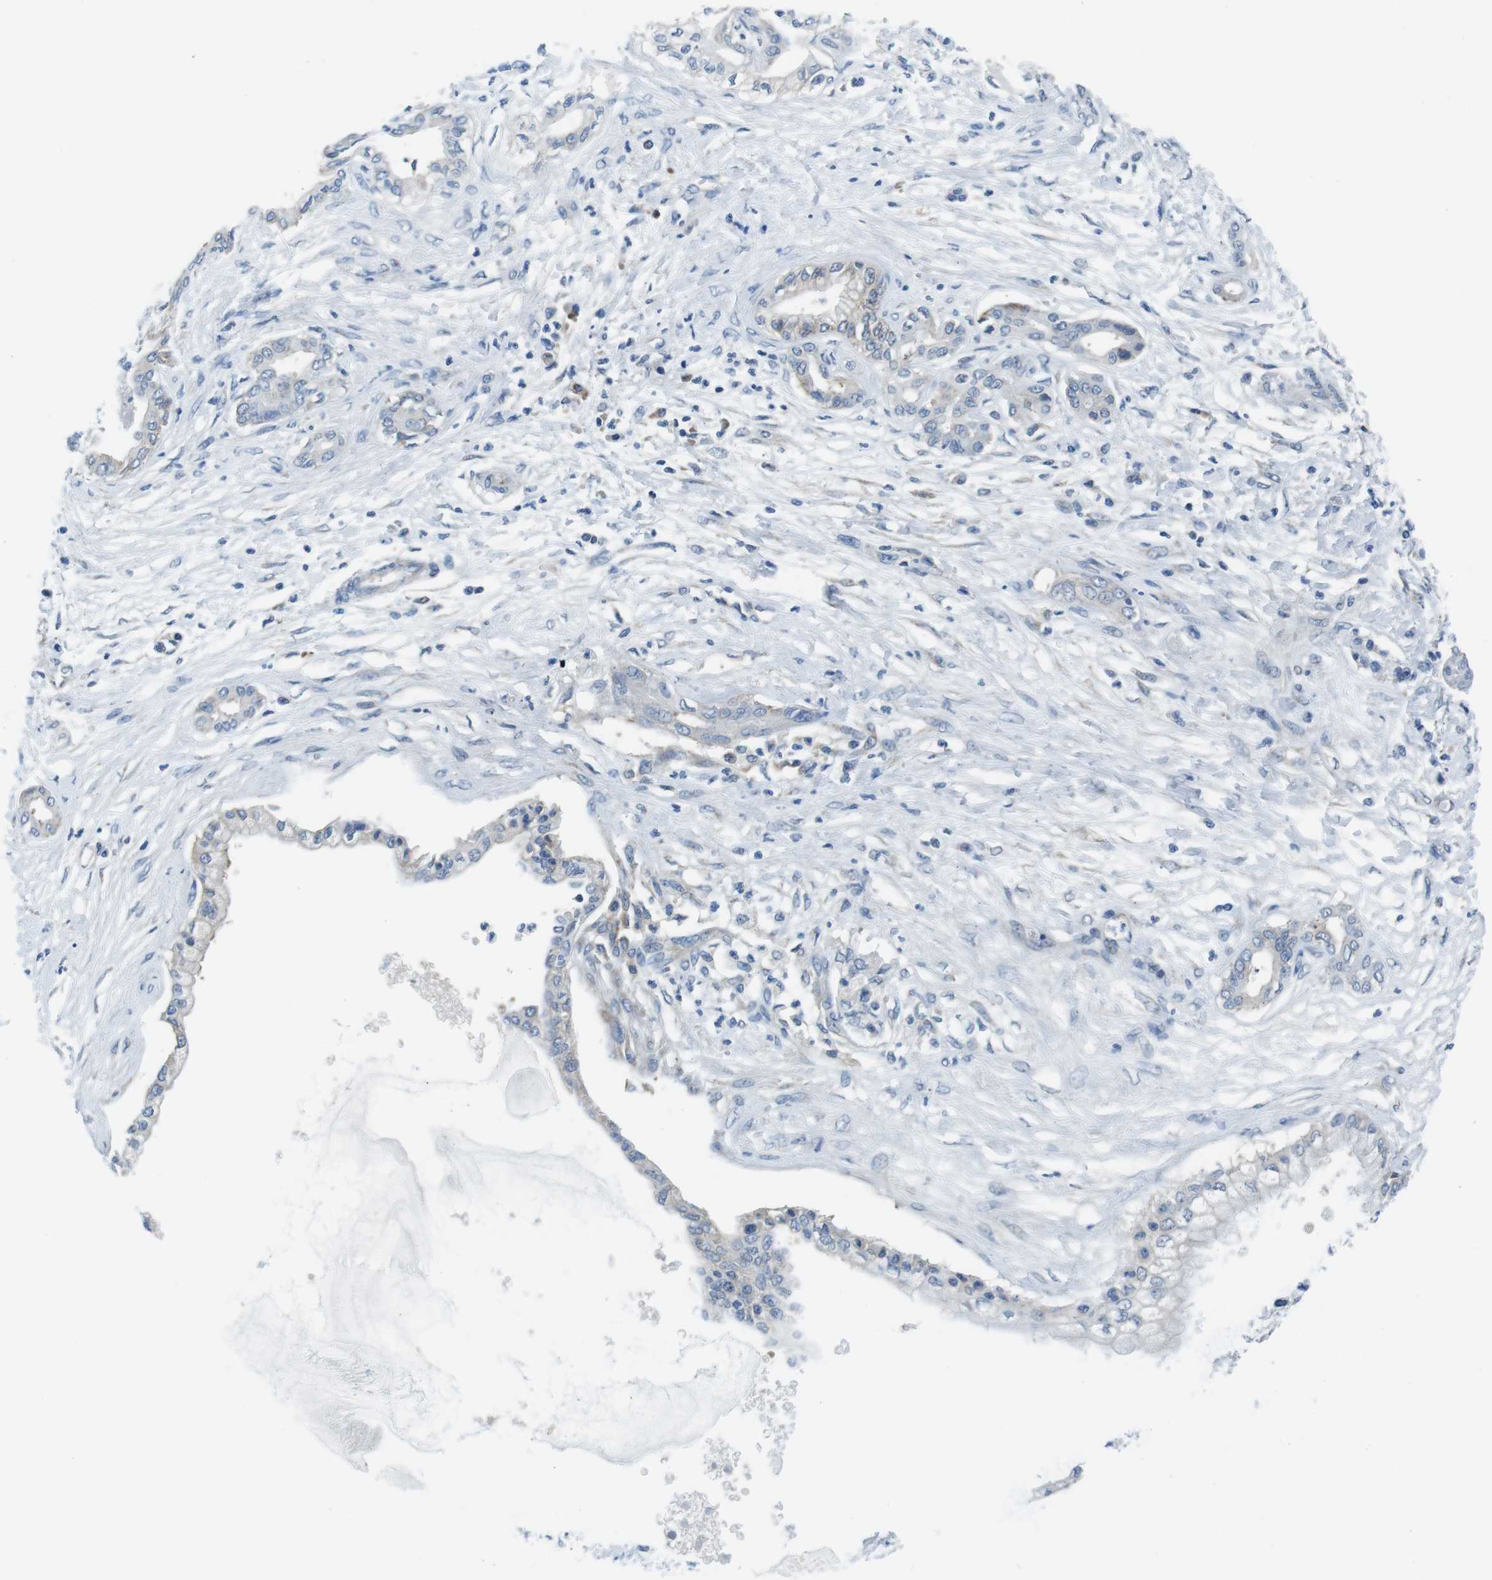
{"staining": {"intensity": "negative", "quantity": "none", "location": "none"}, "tissue": "pancreatic cancer", "cell_type": "Tumor cells", "image_type": "cancer", "snomed": [{"axis": "morphology", "description": "Adenocarcinoma, NOS"}, {"axis": "topography", "description": "Pancreas"}], "caption": "Tumor cells show no significant staining in pancreatic cancer.", "gene": "EIF2B5", "patient": {"sex": "male", "age": 56}}